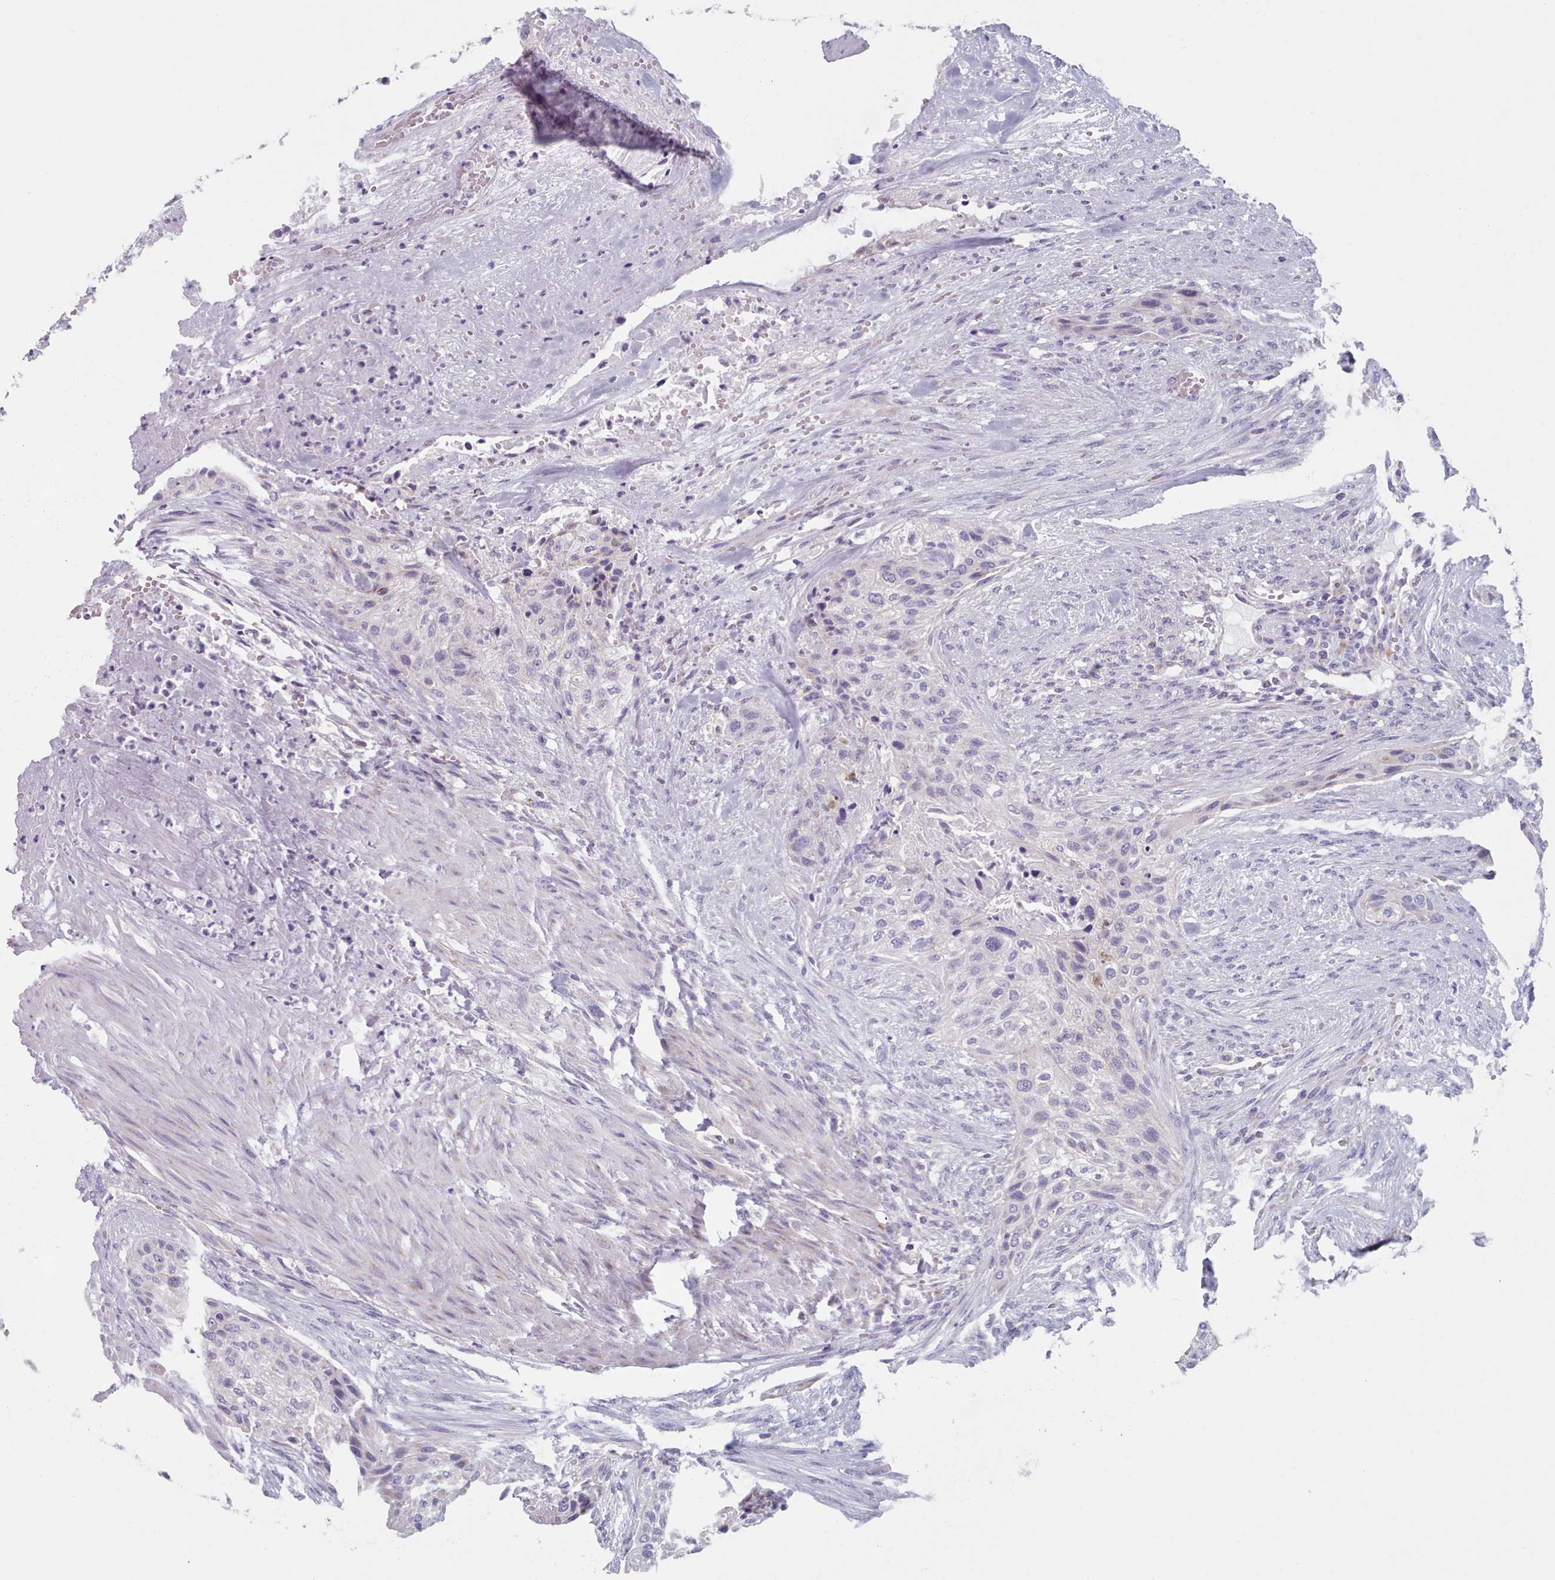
{"staining": {"intensity": "negative", "quantity": "none", "location": "none"}, "tissue": "urothelial cancer", "cell_type": "Tumor cells", "image_type": "cancer", "snomed": [{"axis": "morphology", "description": "Urothelial carcinoma, High grade"}, {"axis": "topography", "description": "Urinary bladder"}], "caption": "IHC of high-grade urothelial carcinoma shows no positivity in tumor cells. Nuclei are stained in blue.", "gene": "FAM170B", "patient": {"sex": "male", "age": 35}}